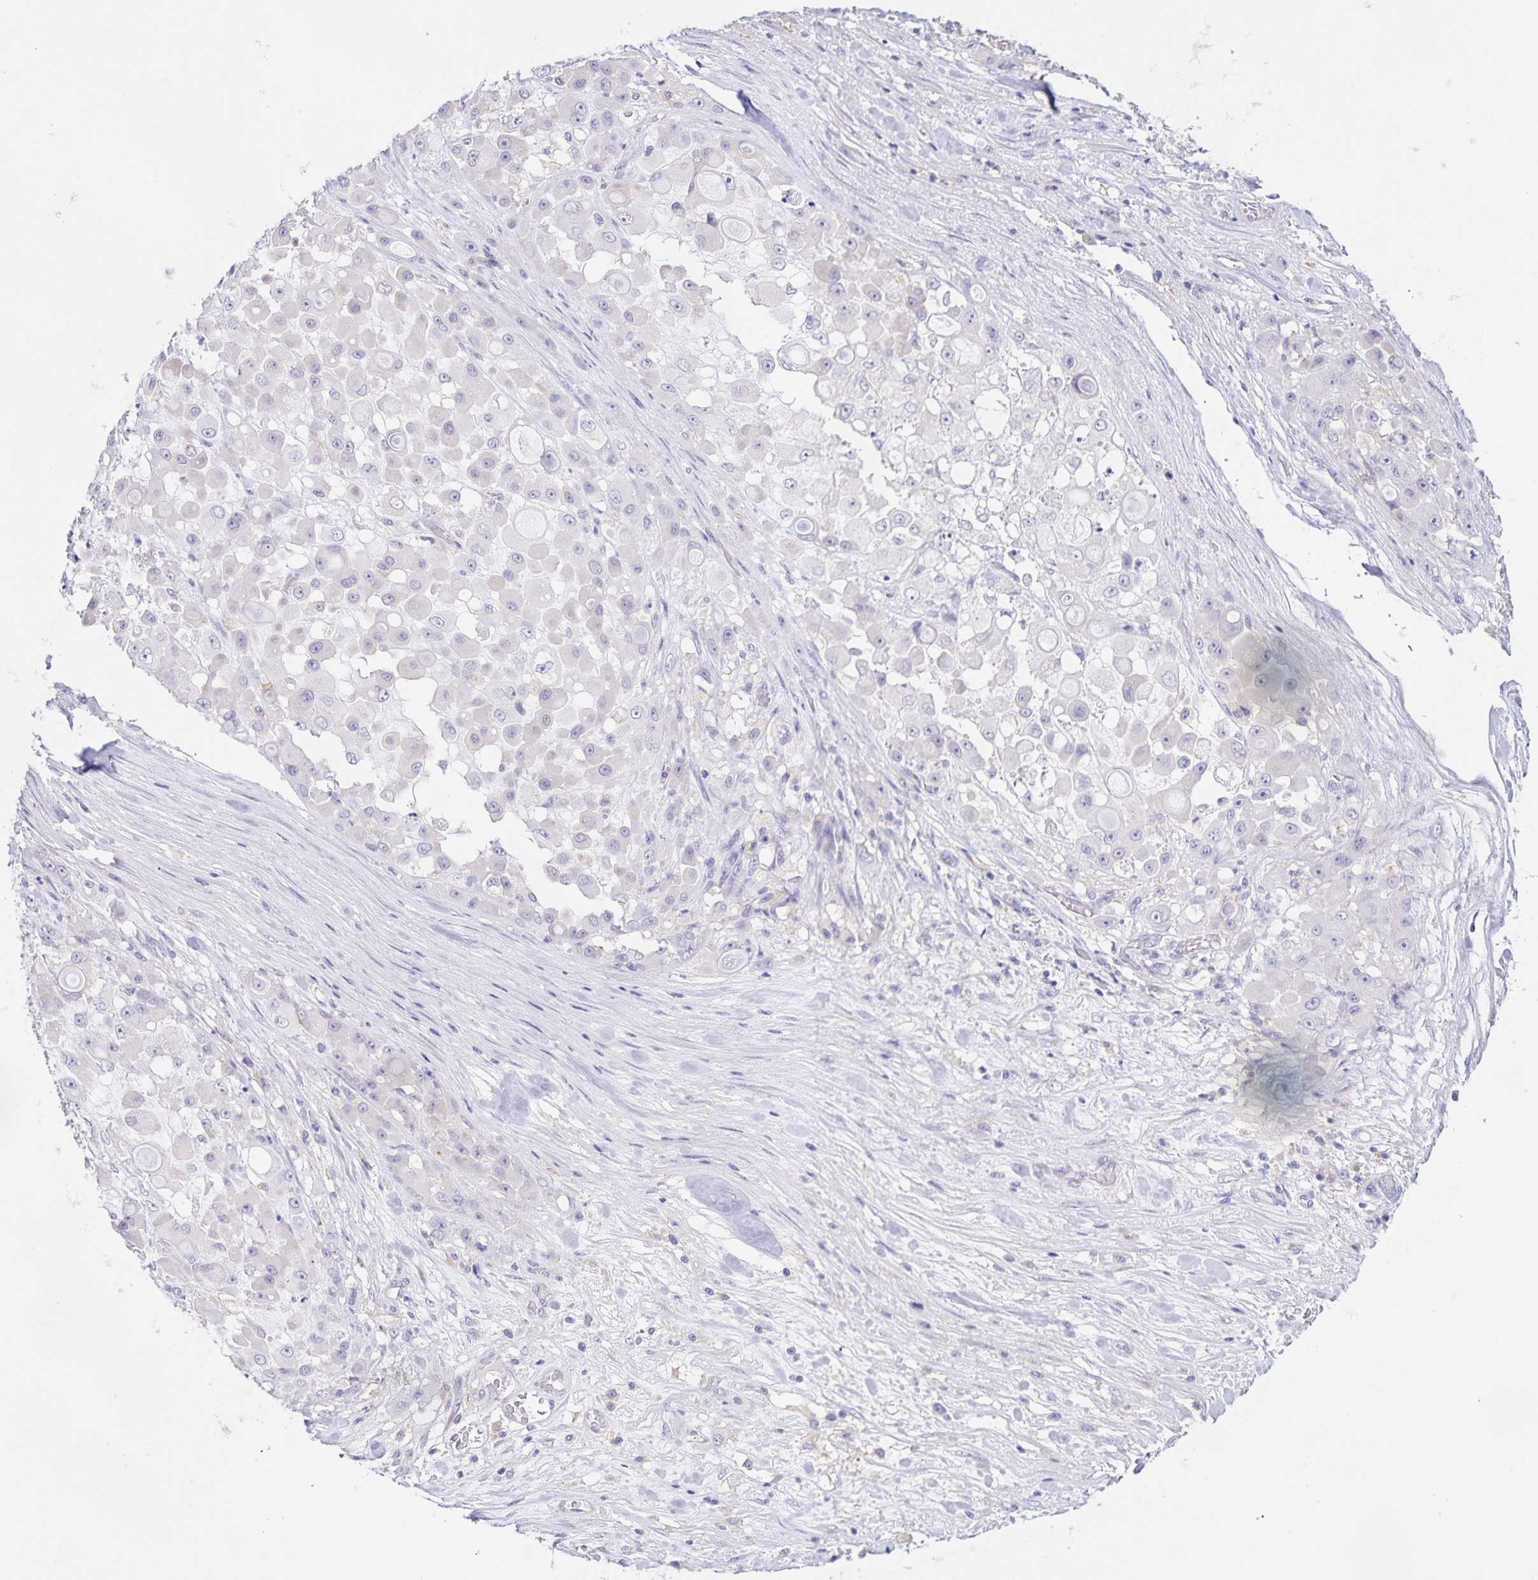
{"staining": {"intensity": "negative", "quantity": "none", "location": "none"}, "tissue": "stomach cancer", "cell_type": "Tumor cells", "image_type": "cancer", "snomed": [{"axis": "morphology", "description": "Adenocarcinoma, NOS"}, {"axis": "topography", "description": "Stomach"}], "caption": "There is no significant expression in tumor cells of stomach adenocarcinoma. (DAB (3,3'-diaminobenzidine) immunohistochemistry (IHC) visualized using brightfield microscopy, high magnification).", "gene": "BOLL", "patient": {"sex": "female", "age": 76}}